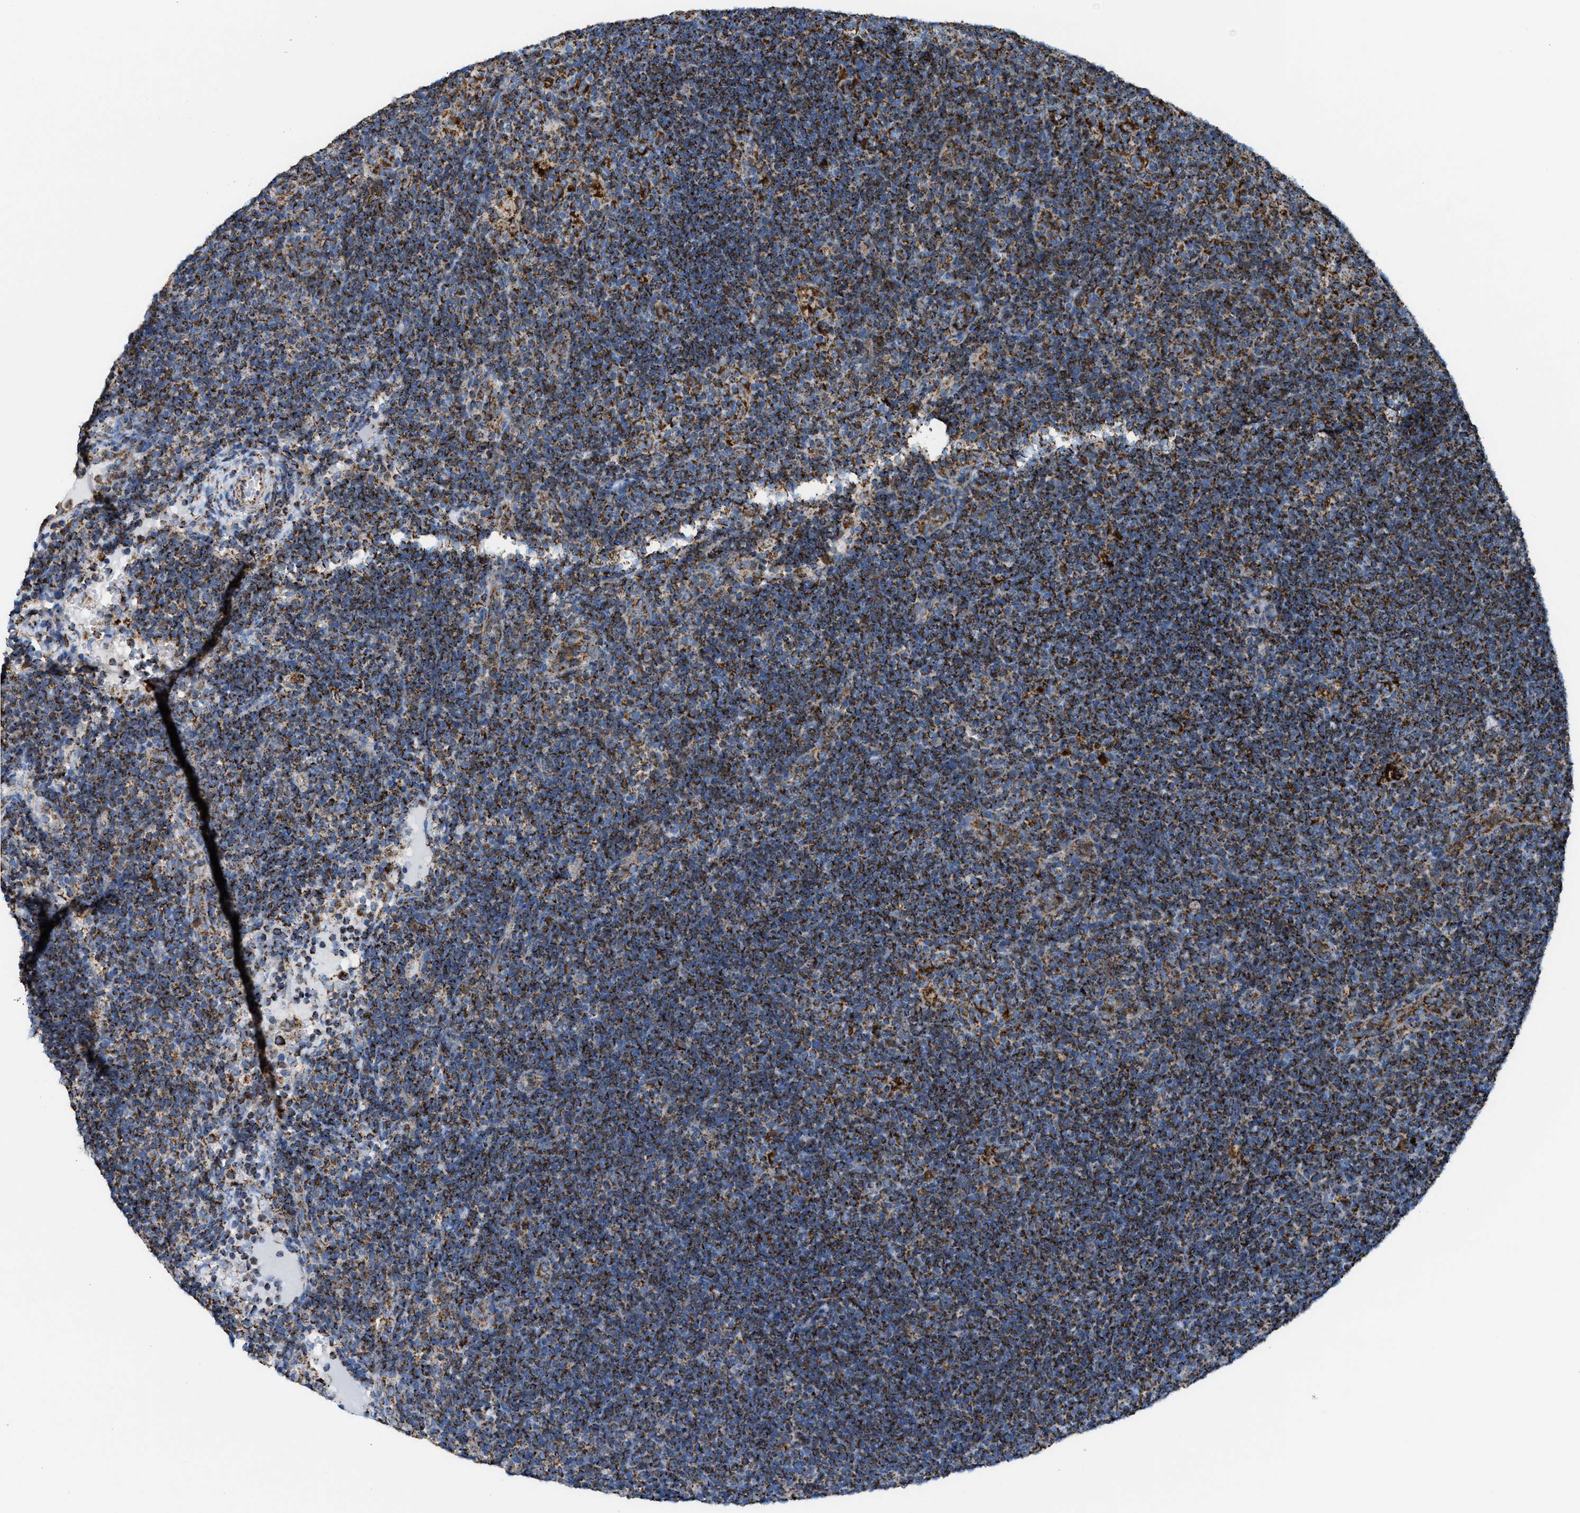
{"staining": {"intensity": "strong", "quantity": ">75%", "location": "cytoplasmic/membranous"}, "tissue": "lymphoma", "cell_type": "Tumor cells", "image_type": "cancer", "snomed": [{"axis": "morphology", "description": "Hodgkin's disease, NOS"}, {"axis": "topography", "description": "Lymph node"}], "caption": "Hodgkin's disease stained with a protein marker demonstrates strong staining in tumor cells.", "gene": "ECHS1", "patient": {"sex": "female", "age": 57}}